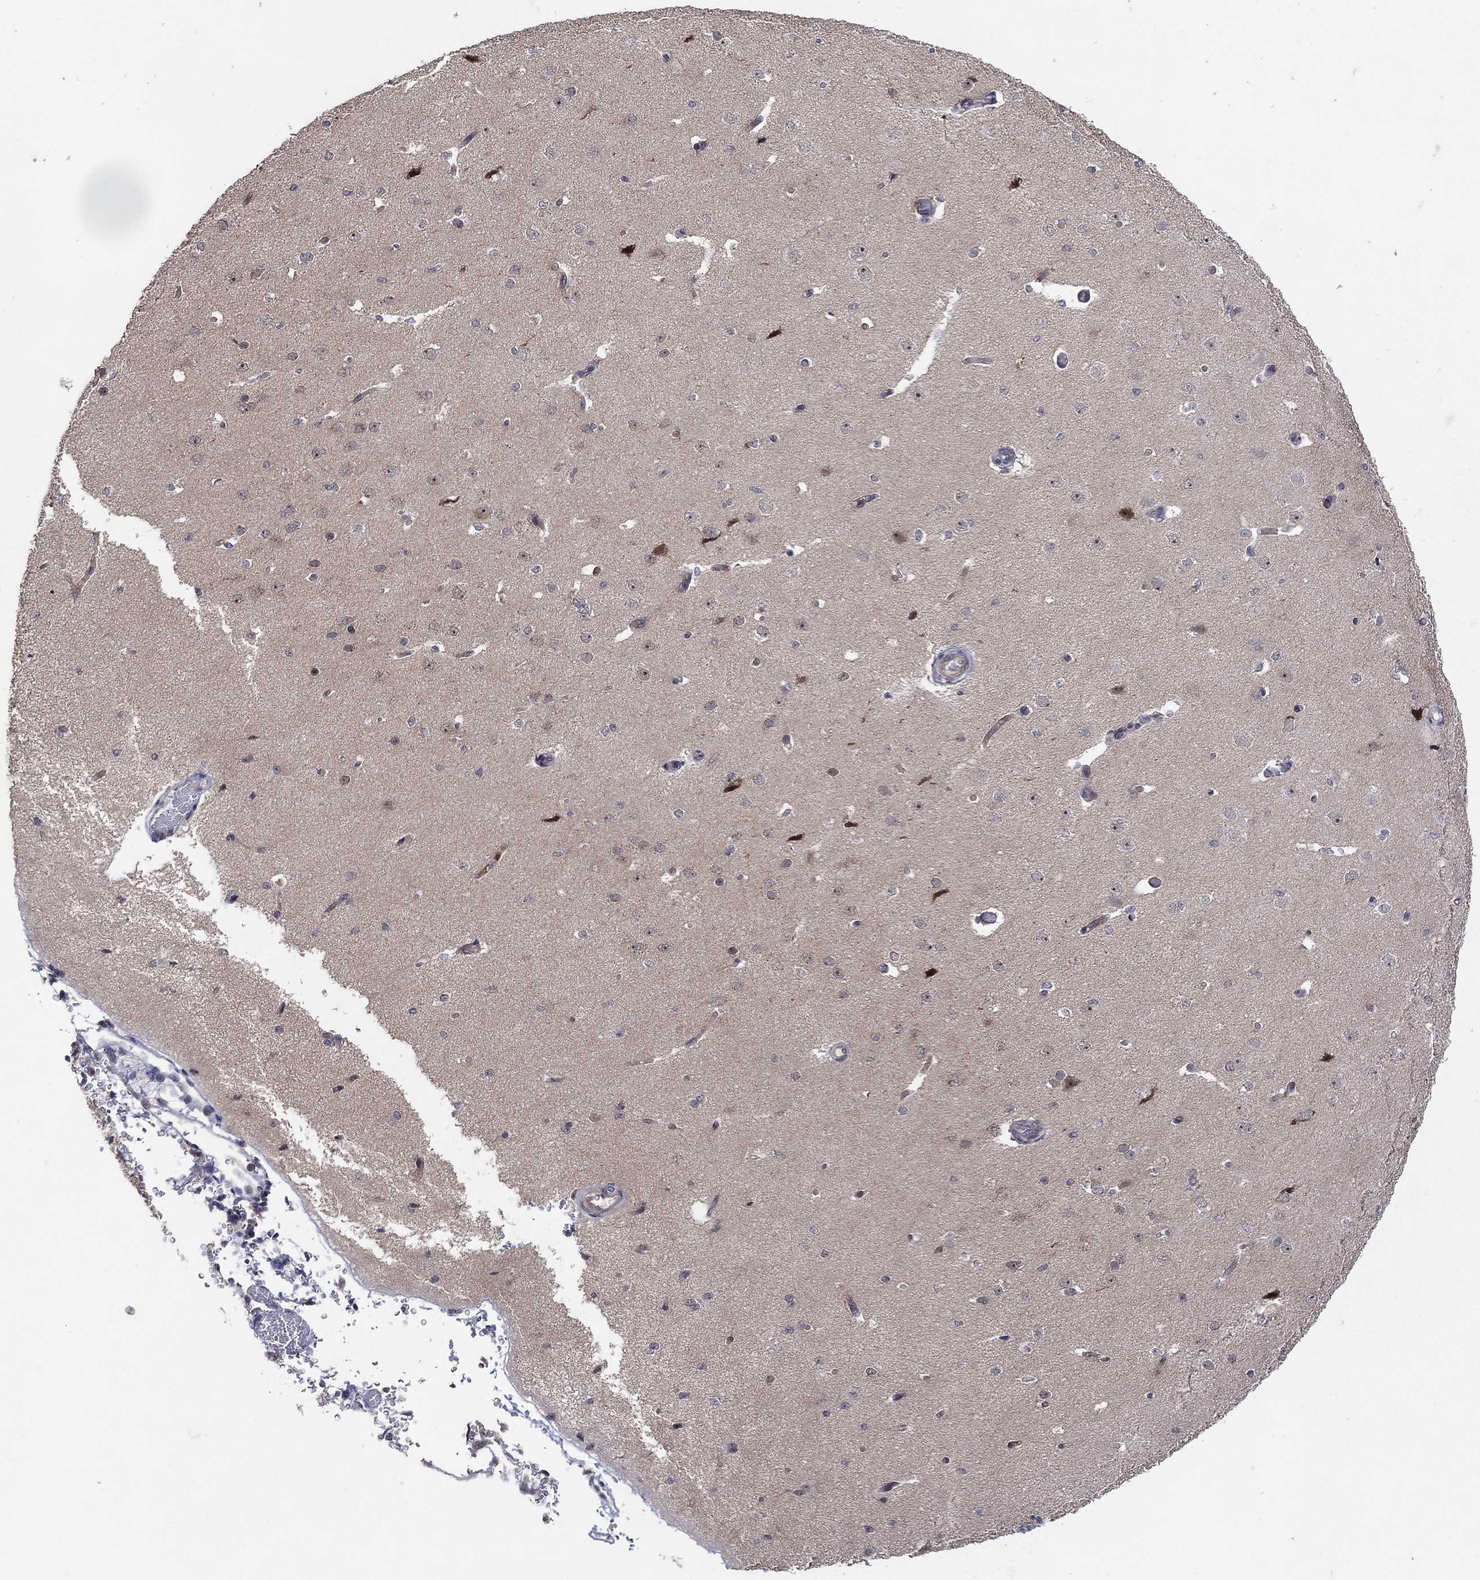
{"staining": {"intensity": "negative", "quantity": "none", "location": "none"}, "tissue": "cerebral cortex", "cell_type": "Endothelial cells", "image_type": "normal", "snomed": [{"axis": "morphology", "description": "Normal tissue, NOS"}, {"axis": "morphology", "description": "Inflammation, NOS"}, {"axis": "topography", "description": "Cerebral cortex"}], "caption": "Immunohistochemistry (IHC) image of benign cerebral cortex: human cerebral cortex stained with DAB demonstrates no significant protein staining in endothelial cells. (Brightfield microscopy of DAB (3,3'-diaminobenzidine) immunohistochemistry (IHC) at high magnification).", "gene": "KAT14", "patient": {"sex": "male", "age": 6}}